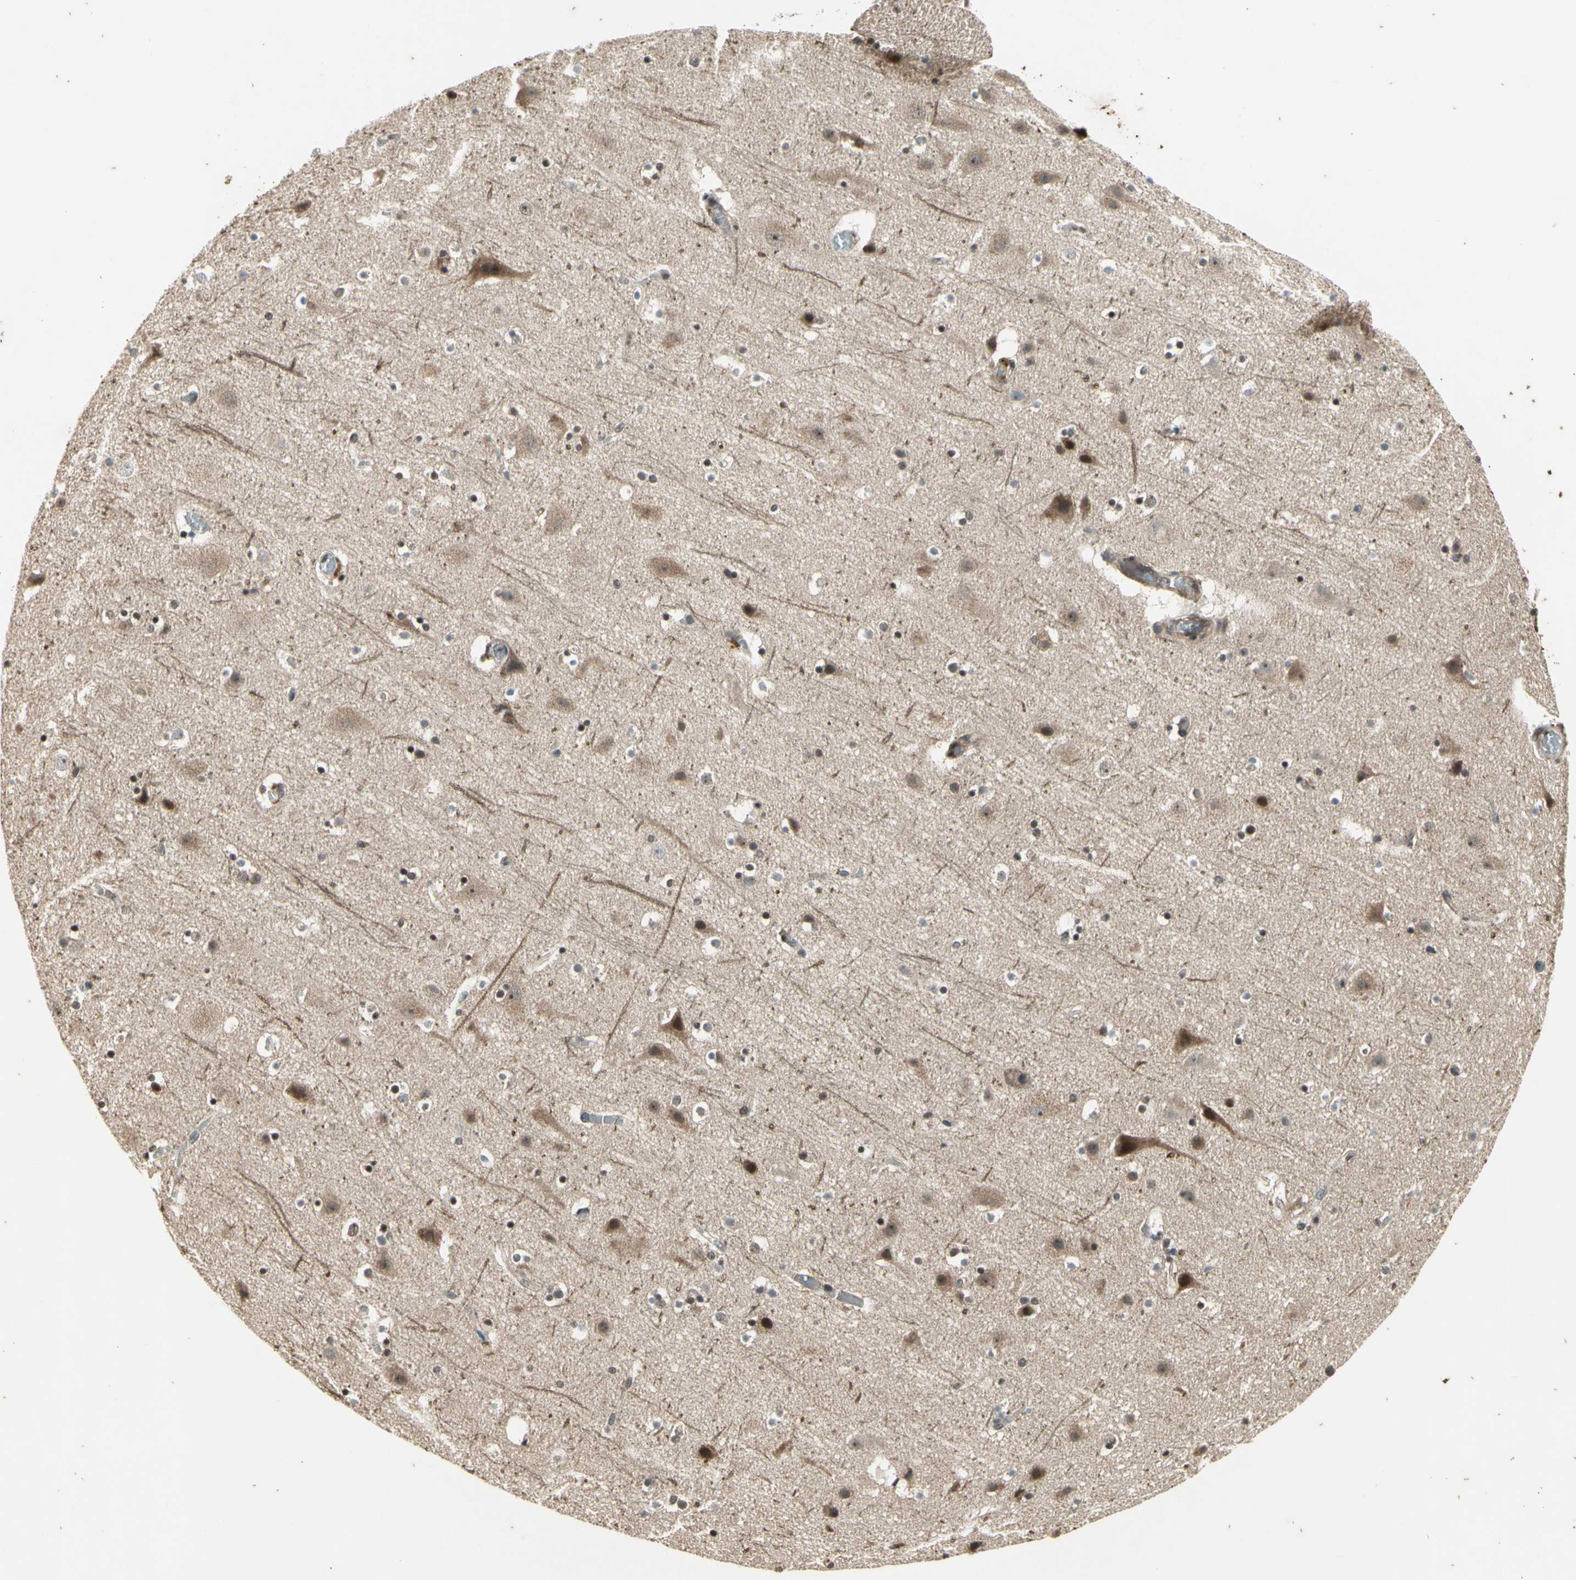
{"staining": {"intensity": "weak", "quantity": ">75%", "location": "cytoplasmic/membranous"}, "tissue": "cerebral cortex", "cell_type": "Endothelial cells", "image_type": "normal", "snomed": [{"axis": "morphology", "description": "Normal tissue, NOS"}, {"axis": "topography", "description": "Cerebral cortex"}], "caption": "A low amount of weak cytoplasmic/membranous expression is identified in about >75% of endothelial cells in normal cerebral cortex.", "gene": "EFNB2", "patient": {"sex": "male", "age": 45}}